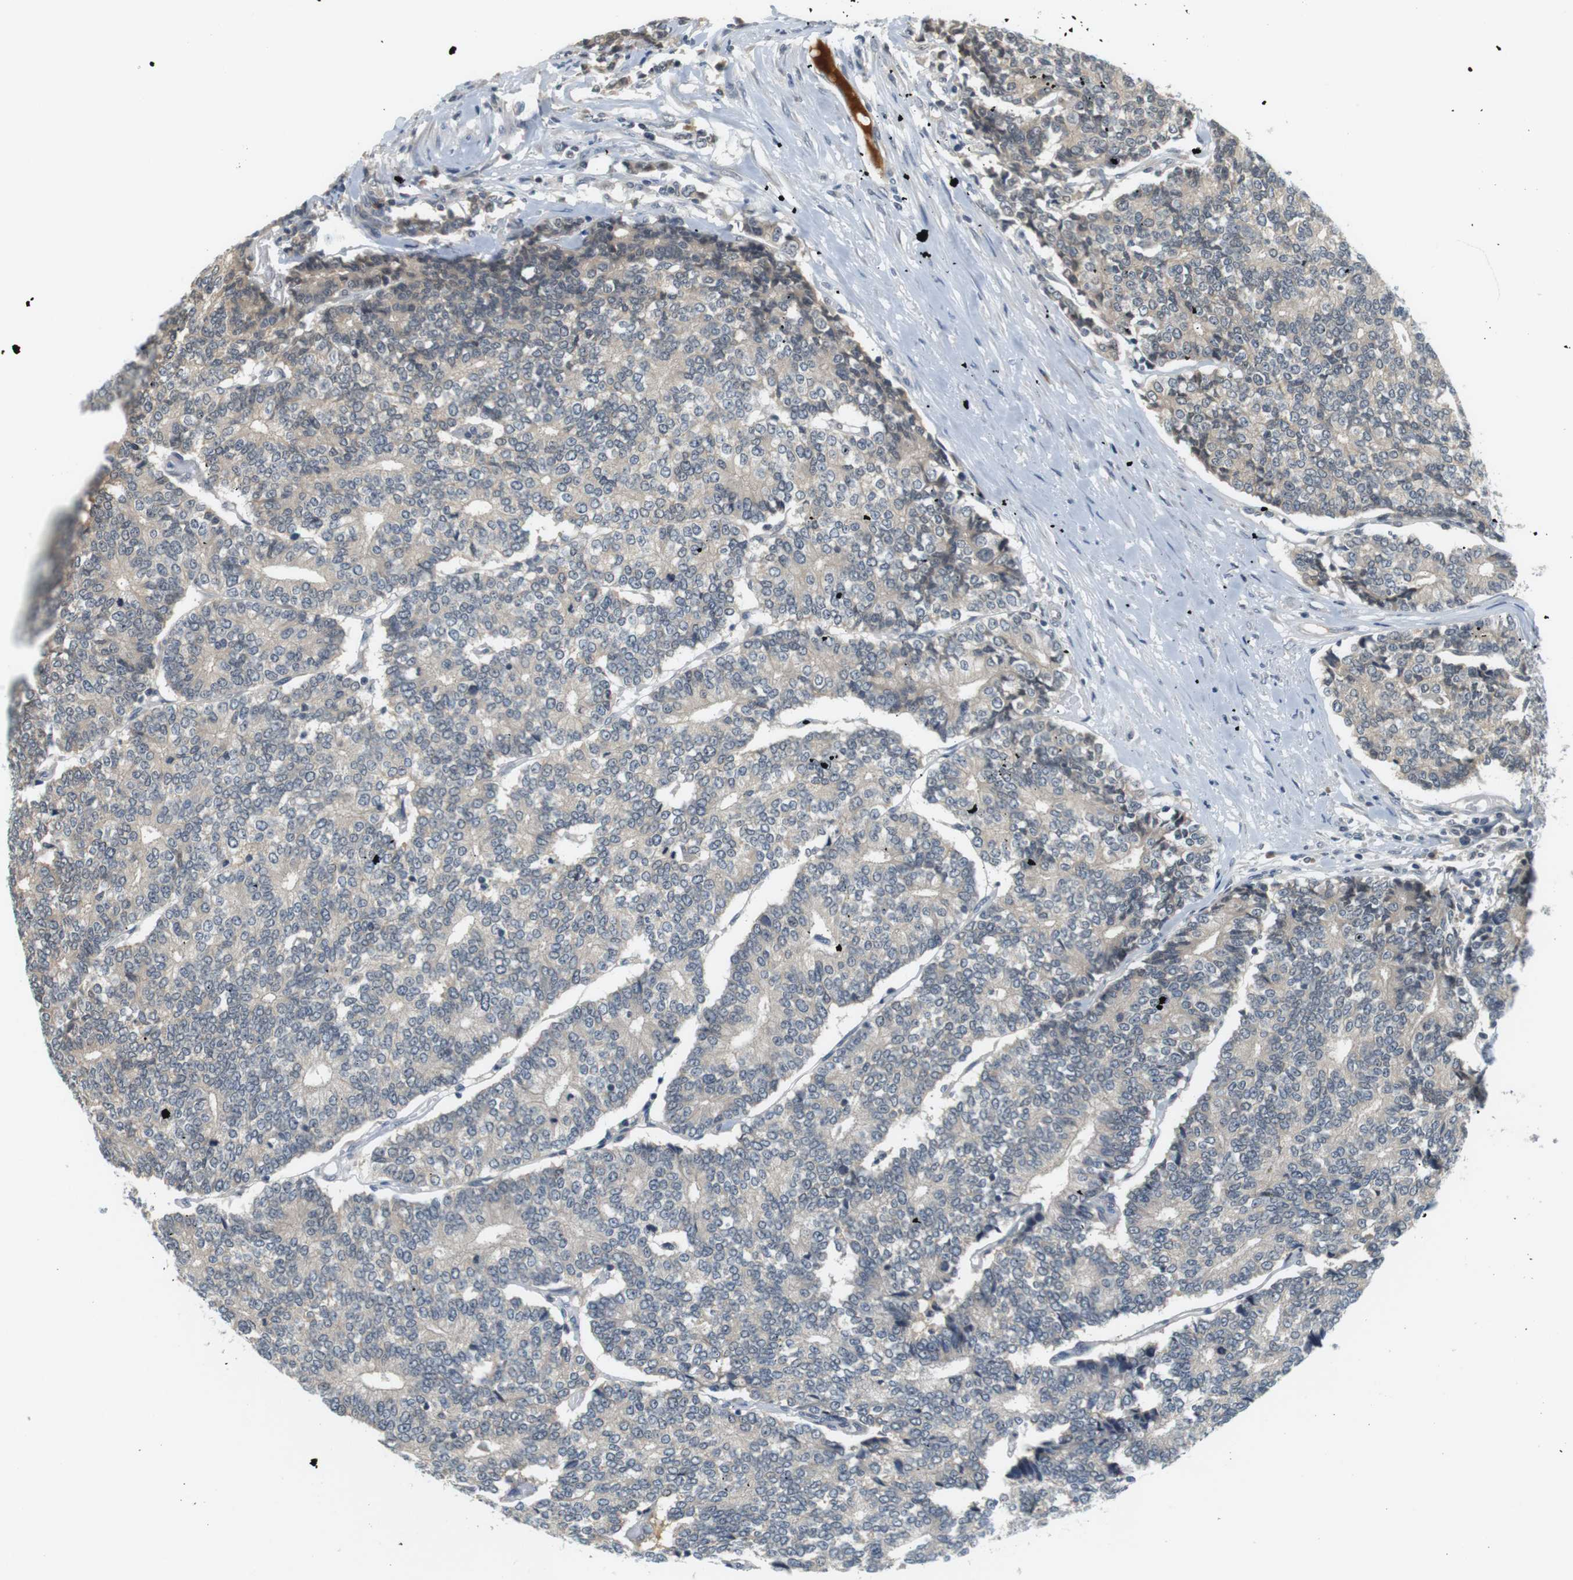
{"staining": {"intensity": "negative", "quantity": "none", "location": "none"}, "tissue": "prostate cancer", "cell_type": "Tumor cells", "image_type": "cancer", "snomed": [{"axis": "morphology", "description": "Normal tissue, NOS"}, {"axis": "morphology", "description": "Adenocarcinoma, High grade"}, {"axis": "topography", "description": "Prostate"}, {"axis": "topography", "description": "Seminal veicle"}], "caption": "There is no significant positivity in tumor cells of prostate cancer.", "gene": "WNT7A", "patient": {"sex": "male", "age": 55}}